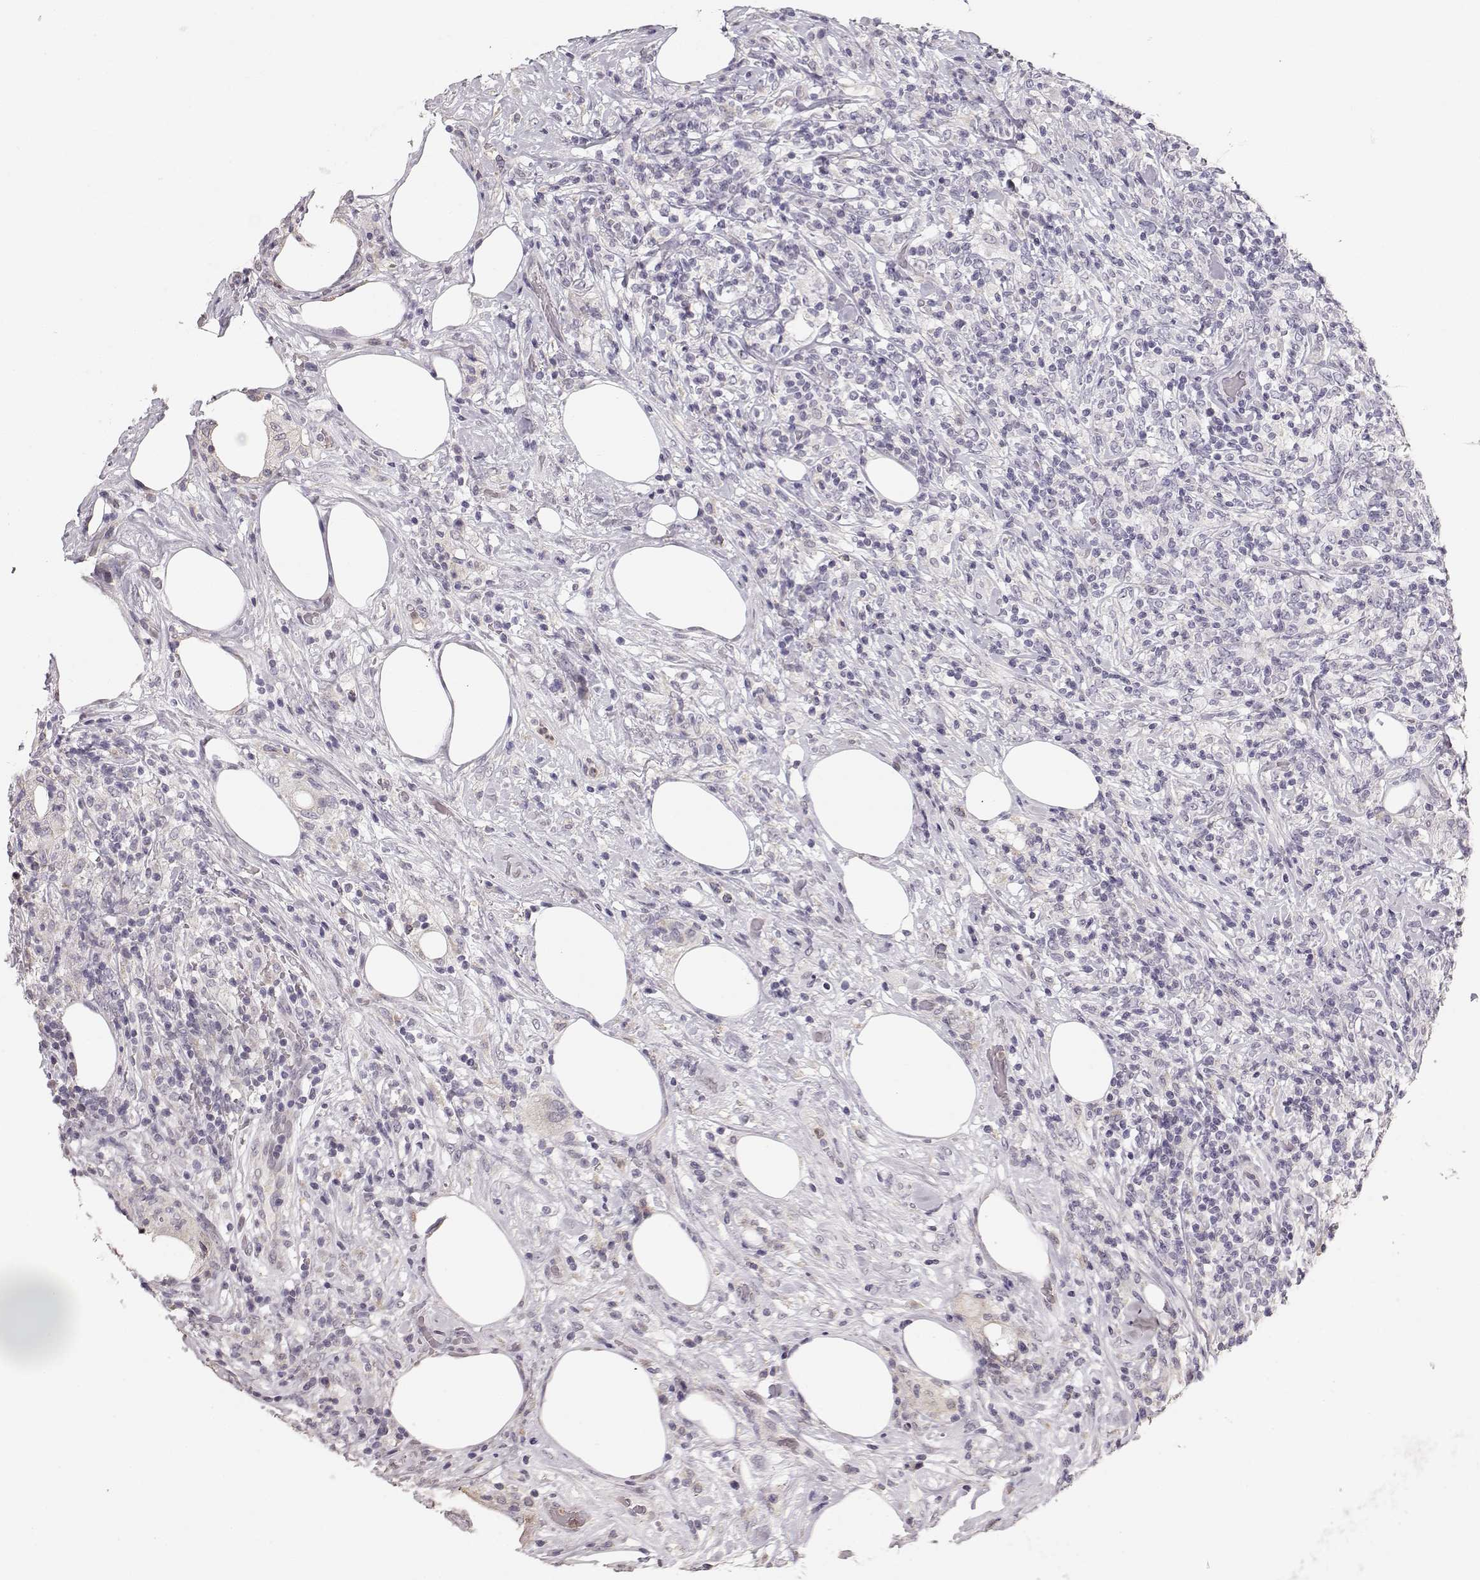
{"staining": {"intensity": "negative", "quantity": "none", "location": "none"}, "tissue": "lymphoma", "cell_type": "Tumor cells", "image_type": "cancer", "snomed": [{"axis": "morphology", "description": "Malignant lymphoma, non-Hodgkin's type, High grade"}, {"axis": "topography", "description": "Lymph node"}], "caption": "Immunohistochemistry of malignant lymphoma, non-Hodgkin's type (high-grade) displays no expression in tumor cells.", "gene": "POU1F1", "patient": {"sex": "female", "age": 84}}